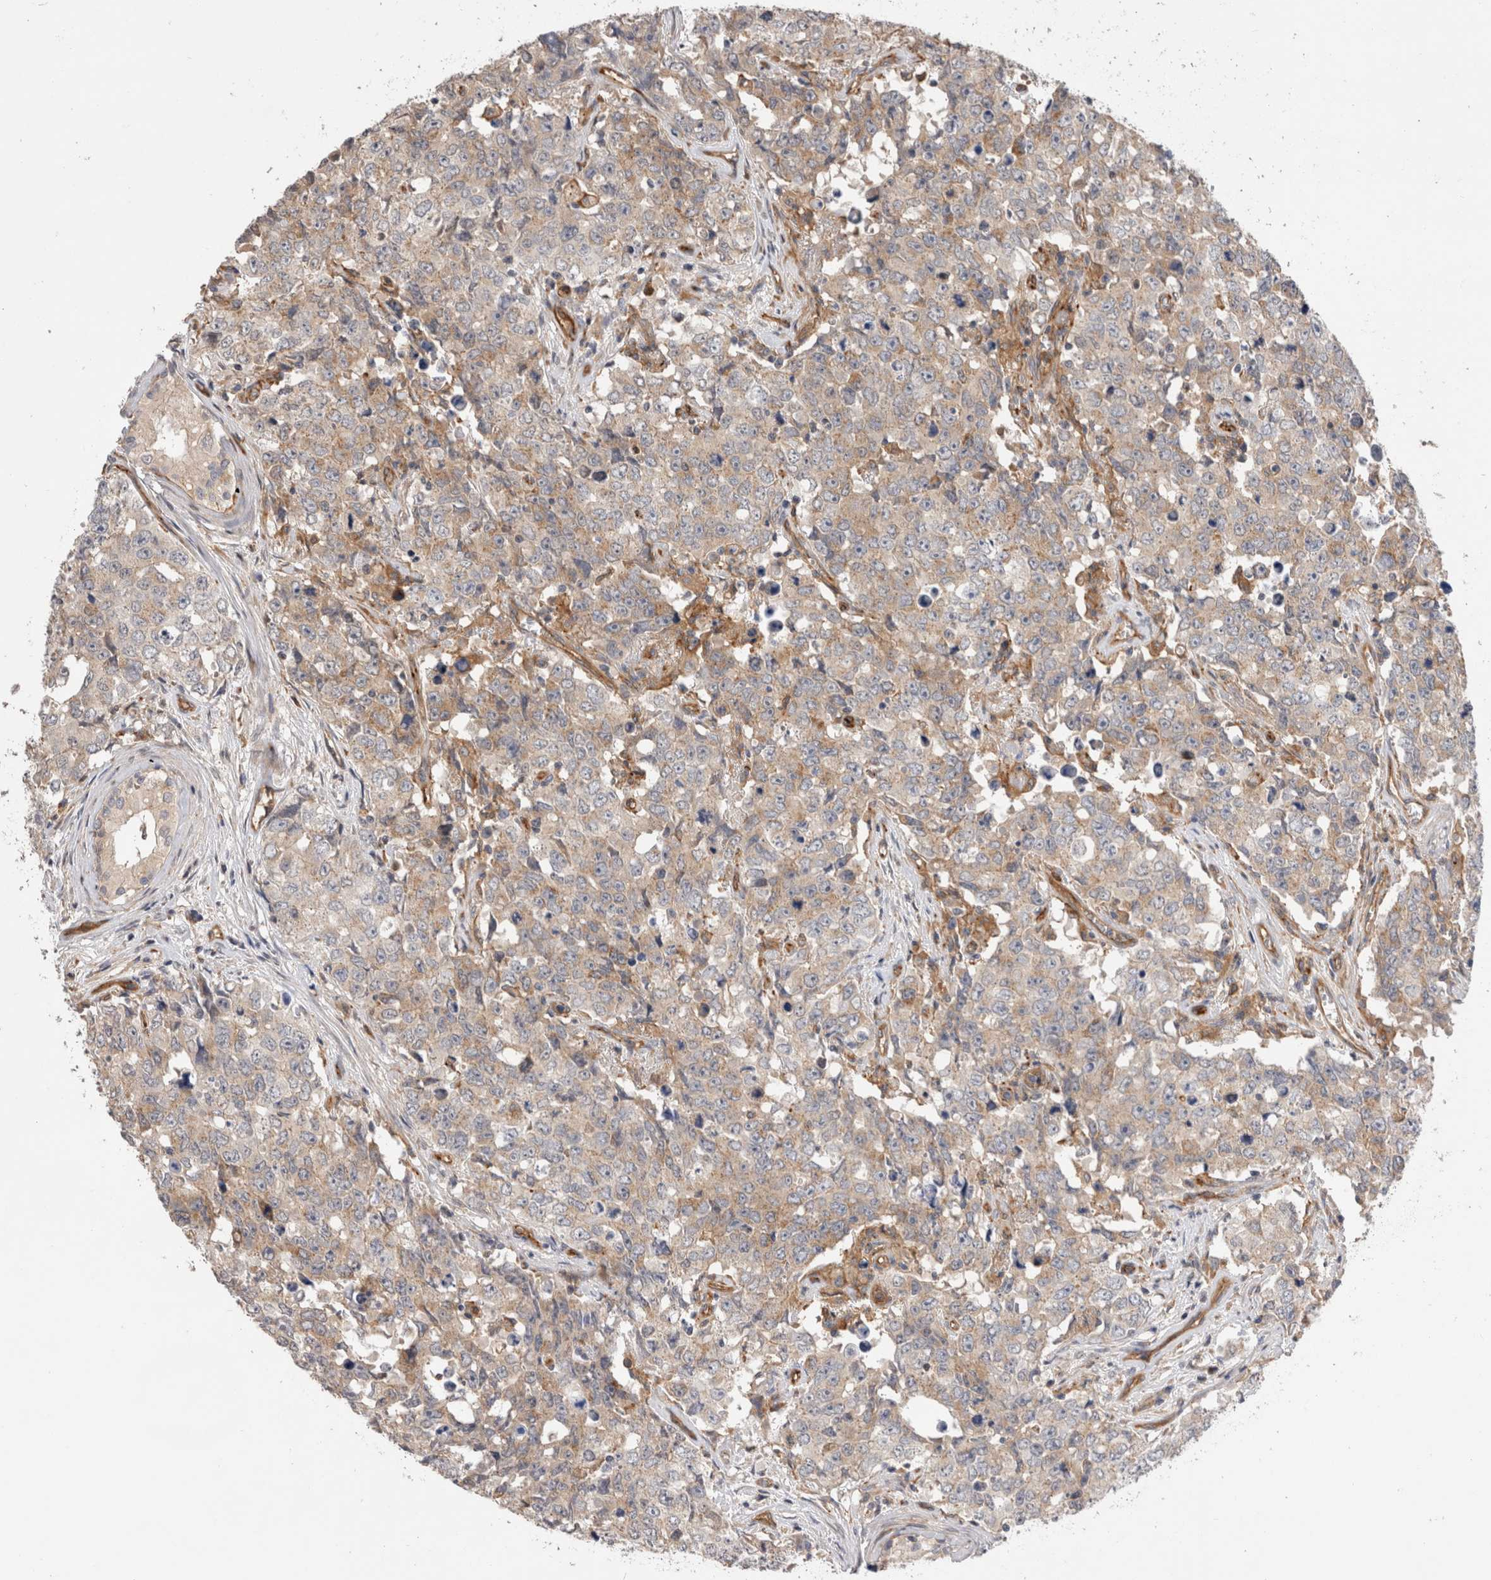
{"staining": {"intensity": "weak", "quantity": "25%-75%", "location": "cytoplasmic/membranous"}, "tissue": "testis cancer", "cell_type": "Tumor cells", "image_type": "cancer", "snomed": [{"axis": "morphology", "description": "Carcinoma, Embryonal, NOS"}, {"axis": "topography", "description": "Testis"}], "caption": "This image displays testis embryonal carcinoma stained with IHC to label a protein in brown. The cytoplasmic/membranous of tumor cells show weak positivity for the protein. Nuclei are counter-stained blue.", "gene": "BNIP2", "patient": {"sex": "male", "age": 28}}